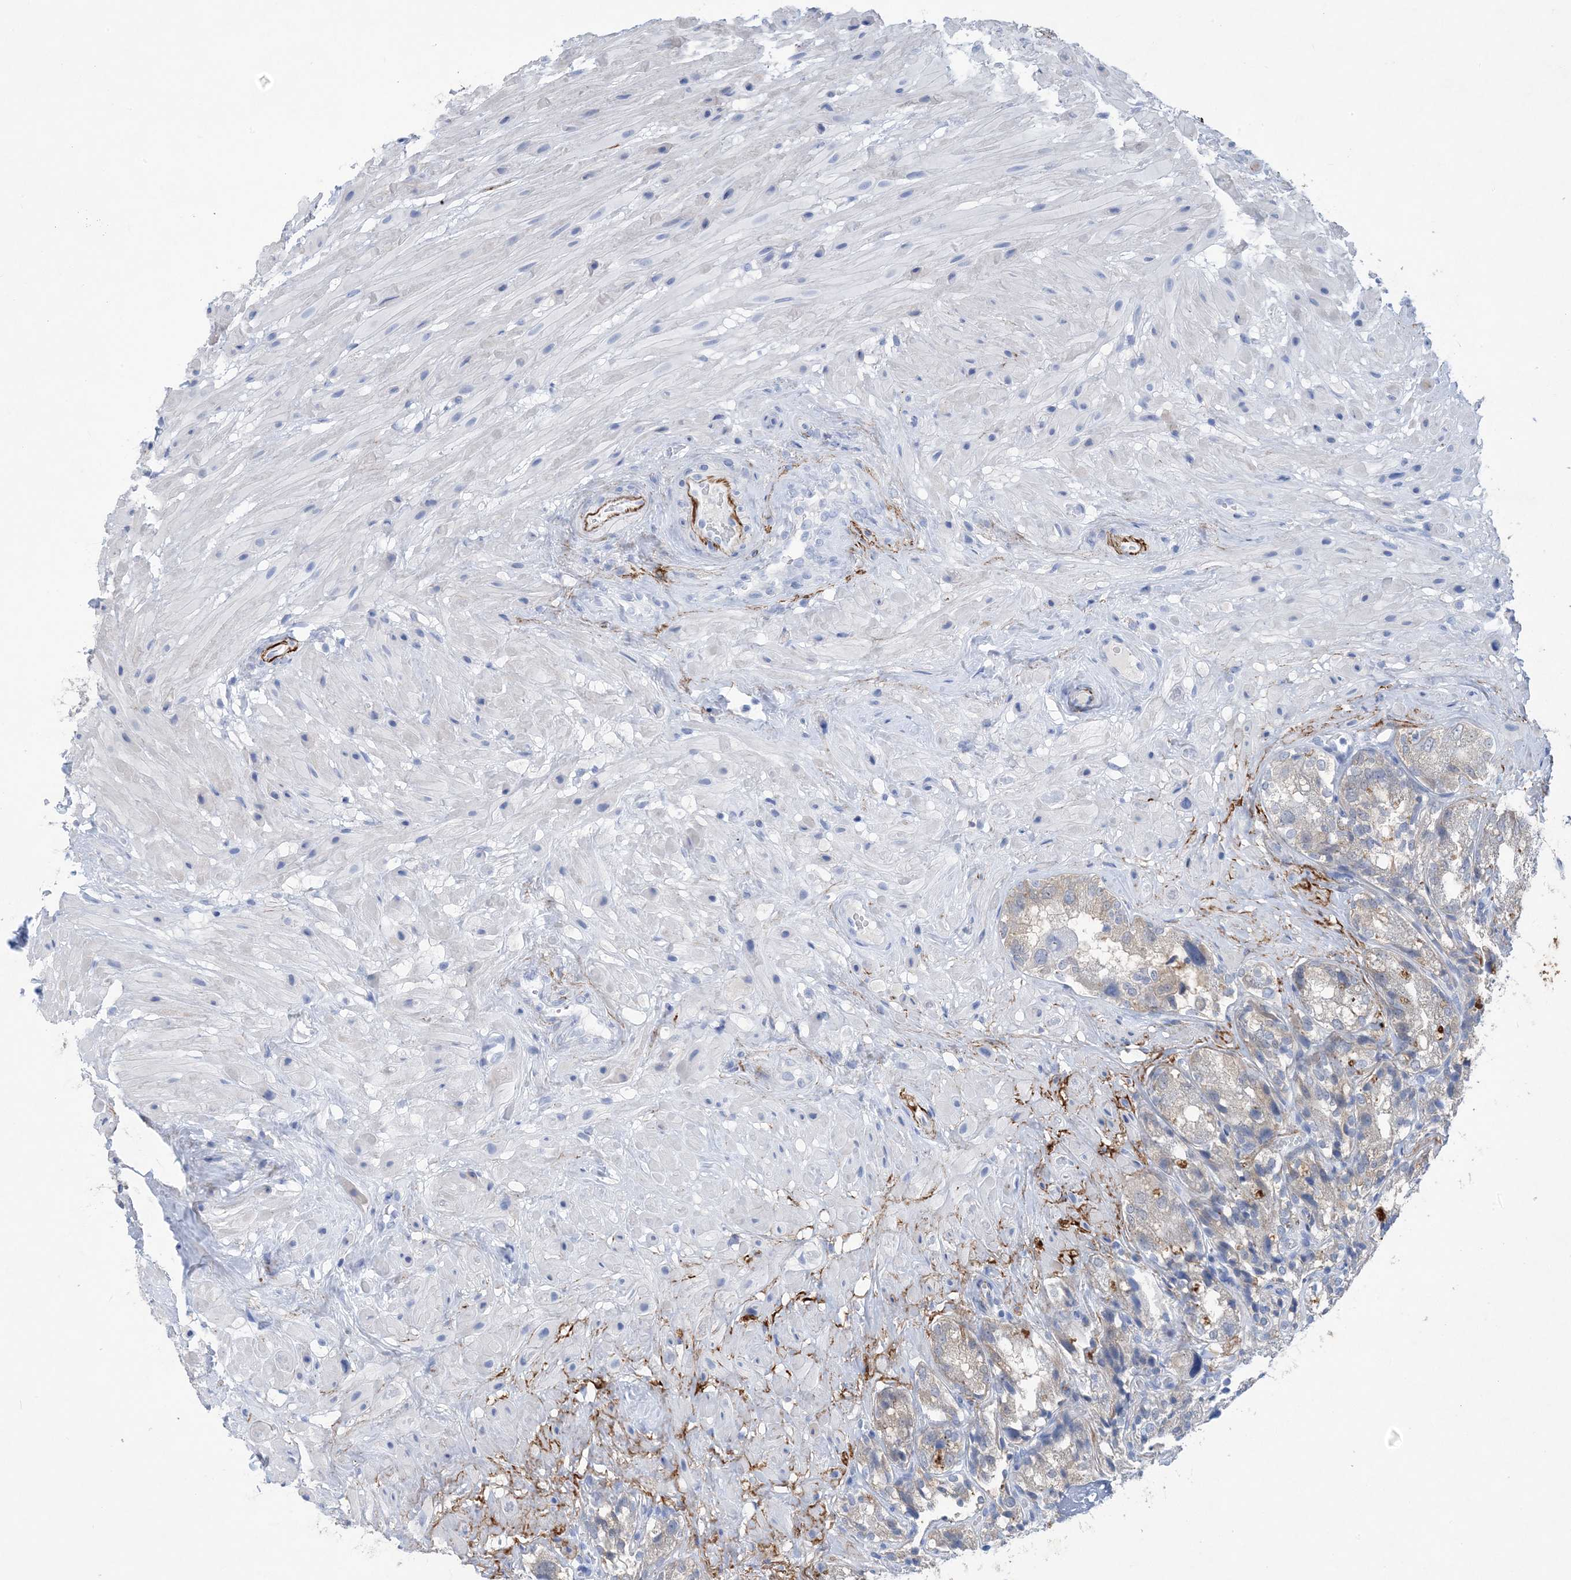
{"staining": {"intensity": "weak", "quantity": "25%-75%", "location": "cytoplasmic/membranous"}, "tissue": "seminal vesicle", "cell_type": "Glandular cells", "image_type": "normal", "snomed": [{"axis": "morphology", "description": "Normal tissue, NOS"}, {"axis": "topography", "description": "Seminal veicle"}, {"axis": "topography", "description": "Peripheral nerve tissue"}], "caption": "Seminal vesicle stained with DAB immunohistochemistry reveals low levels of weak cytoplasmic/membranous expression in about 25%-75% of glandular cells. (DAB IHC, brown staining for protein, blue staining for nuclei).", "gene": "SH3YL1", "patient": {"sex": "male", "age": 63}}